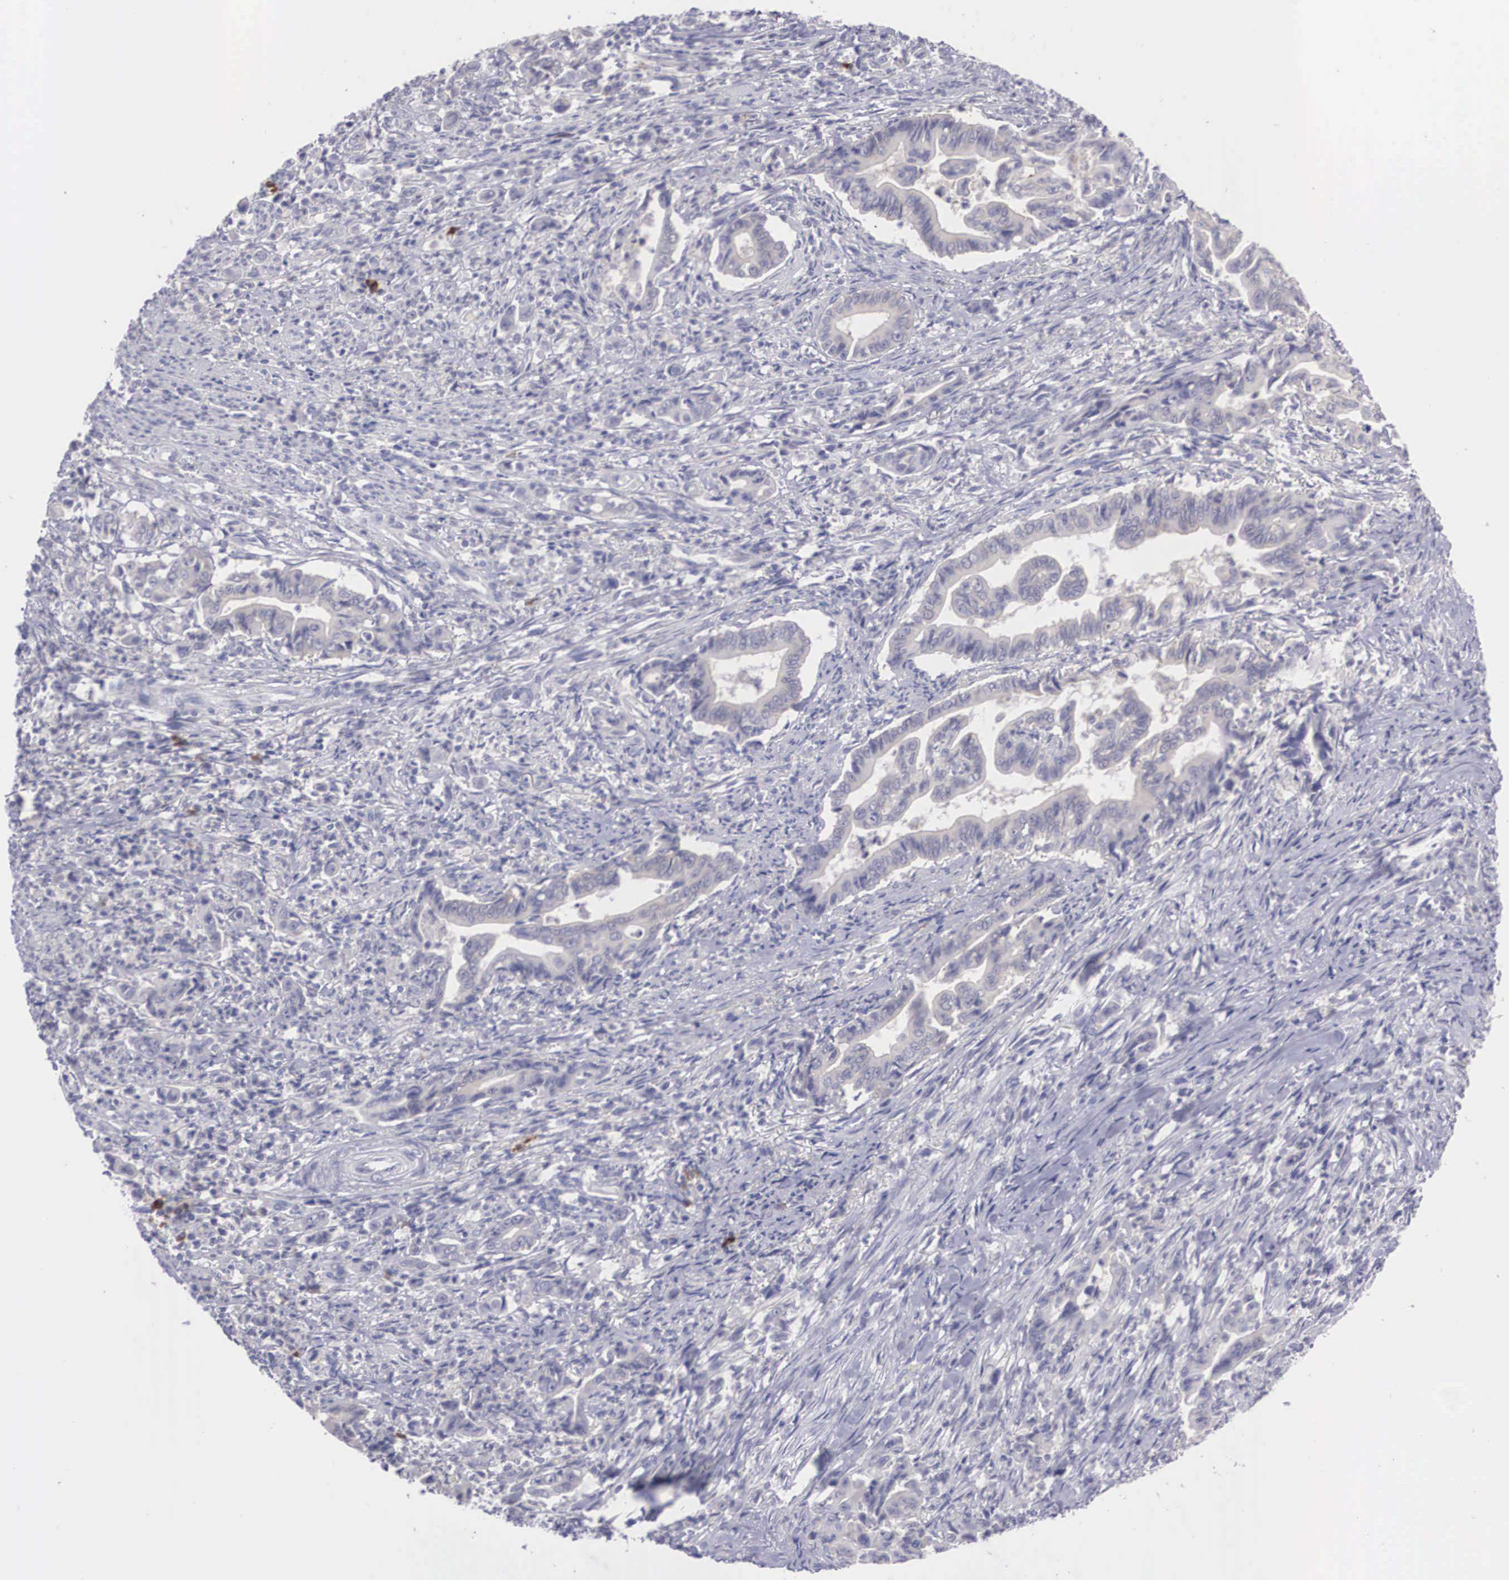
{"staining": {"intensity": "negative", "quantity": "none", "location": "none"}, "tissue": "stomach cancer", "cell_type": "Tumor cells", "image_type": "cancer", "snomed": [{"axis": "morphology", "description": "Adenocarcinoma, NOS"}, {"axis": "topography", "description": "Stomach"}], "caption": "Tumor cells show no significant protein positivity in stomach cancer (adenocarcinoma). (Brightfield microscopy of DAB (3,3'-diaminobenzidine) immunohistochemistry (IHC) at high magnification).", "gene": "REPS2", "patient": {"sex": "female", "age": 76}}